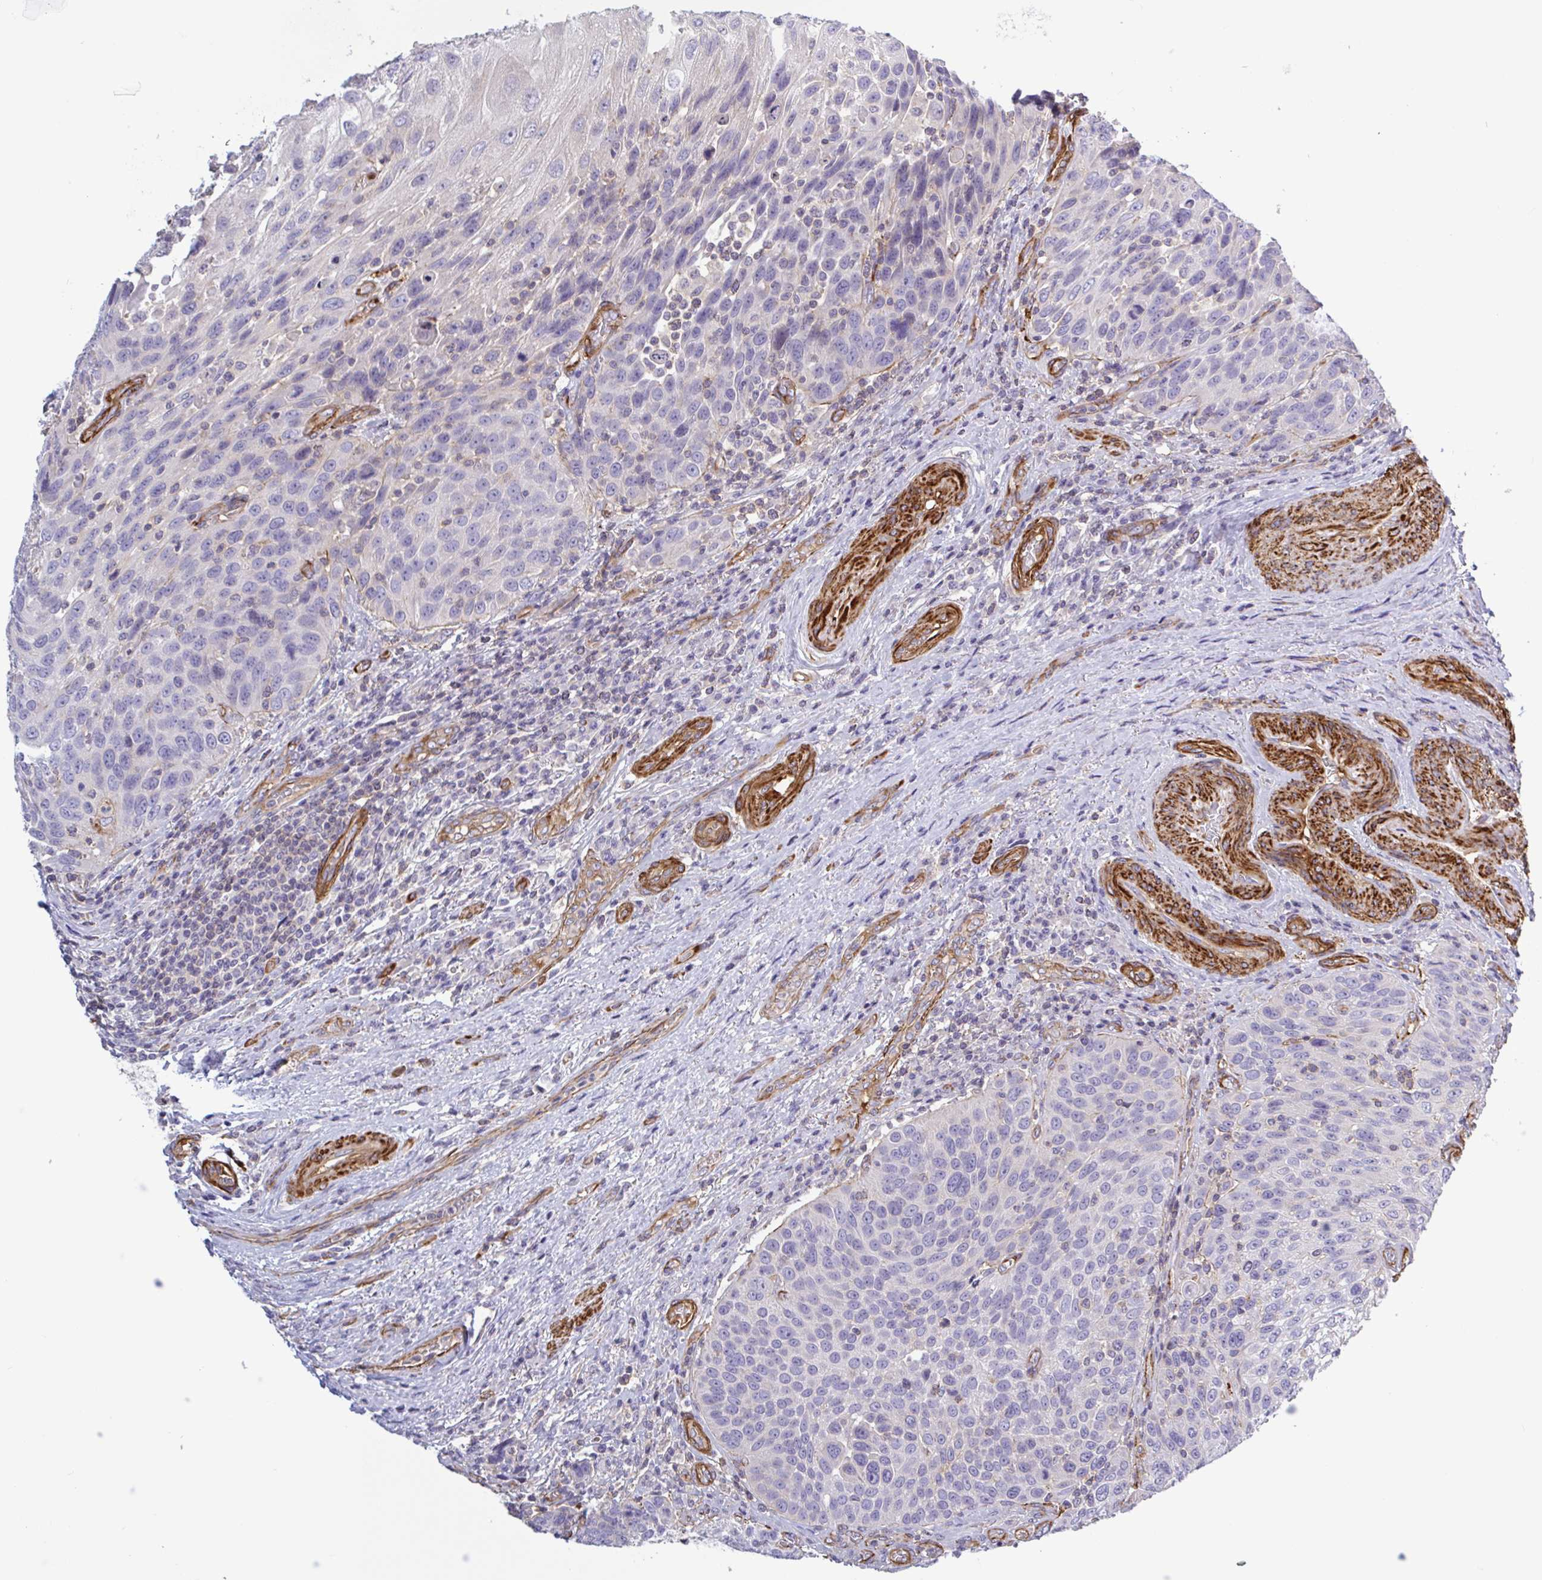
{"staining": {"intensity": "negative", "quantity": "none", "location": "none"}, "tissue": "urothelial cancer", "cell_type": "Tumor cells", "image_type": "cancer", "snomed": [{"axis": "morphology", "description": "Urothelial carcinoma, High grade"}, {"axis": "topography", "description": "Urinary bladder"}], "caption": "Tumor cells show no significant expression in urothelial cancer.", "gene": "SHISA7", "patient": {"sex": "female", "age": 70}}